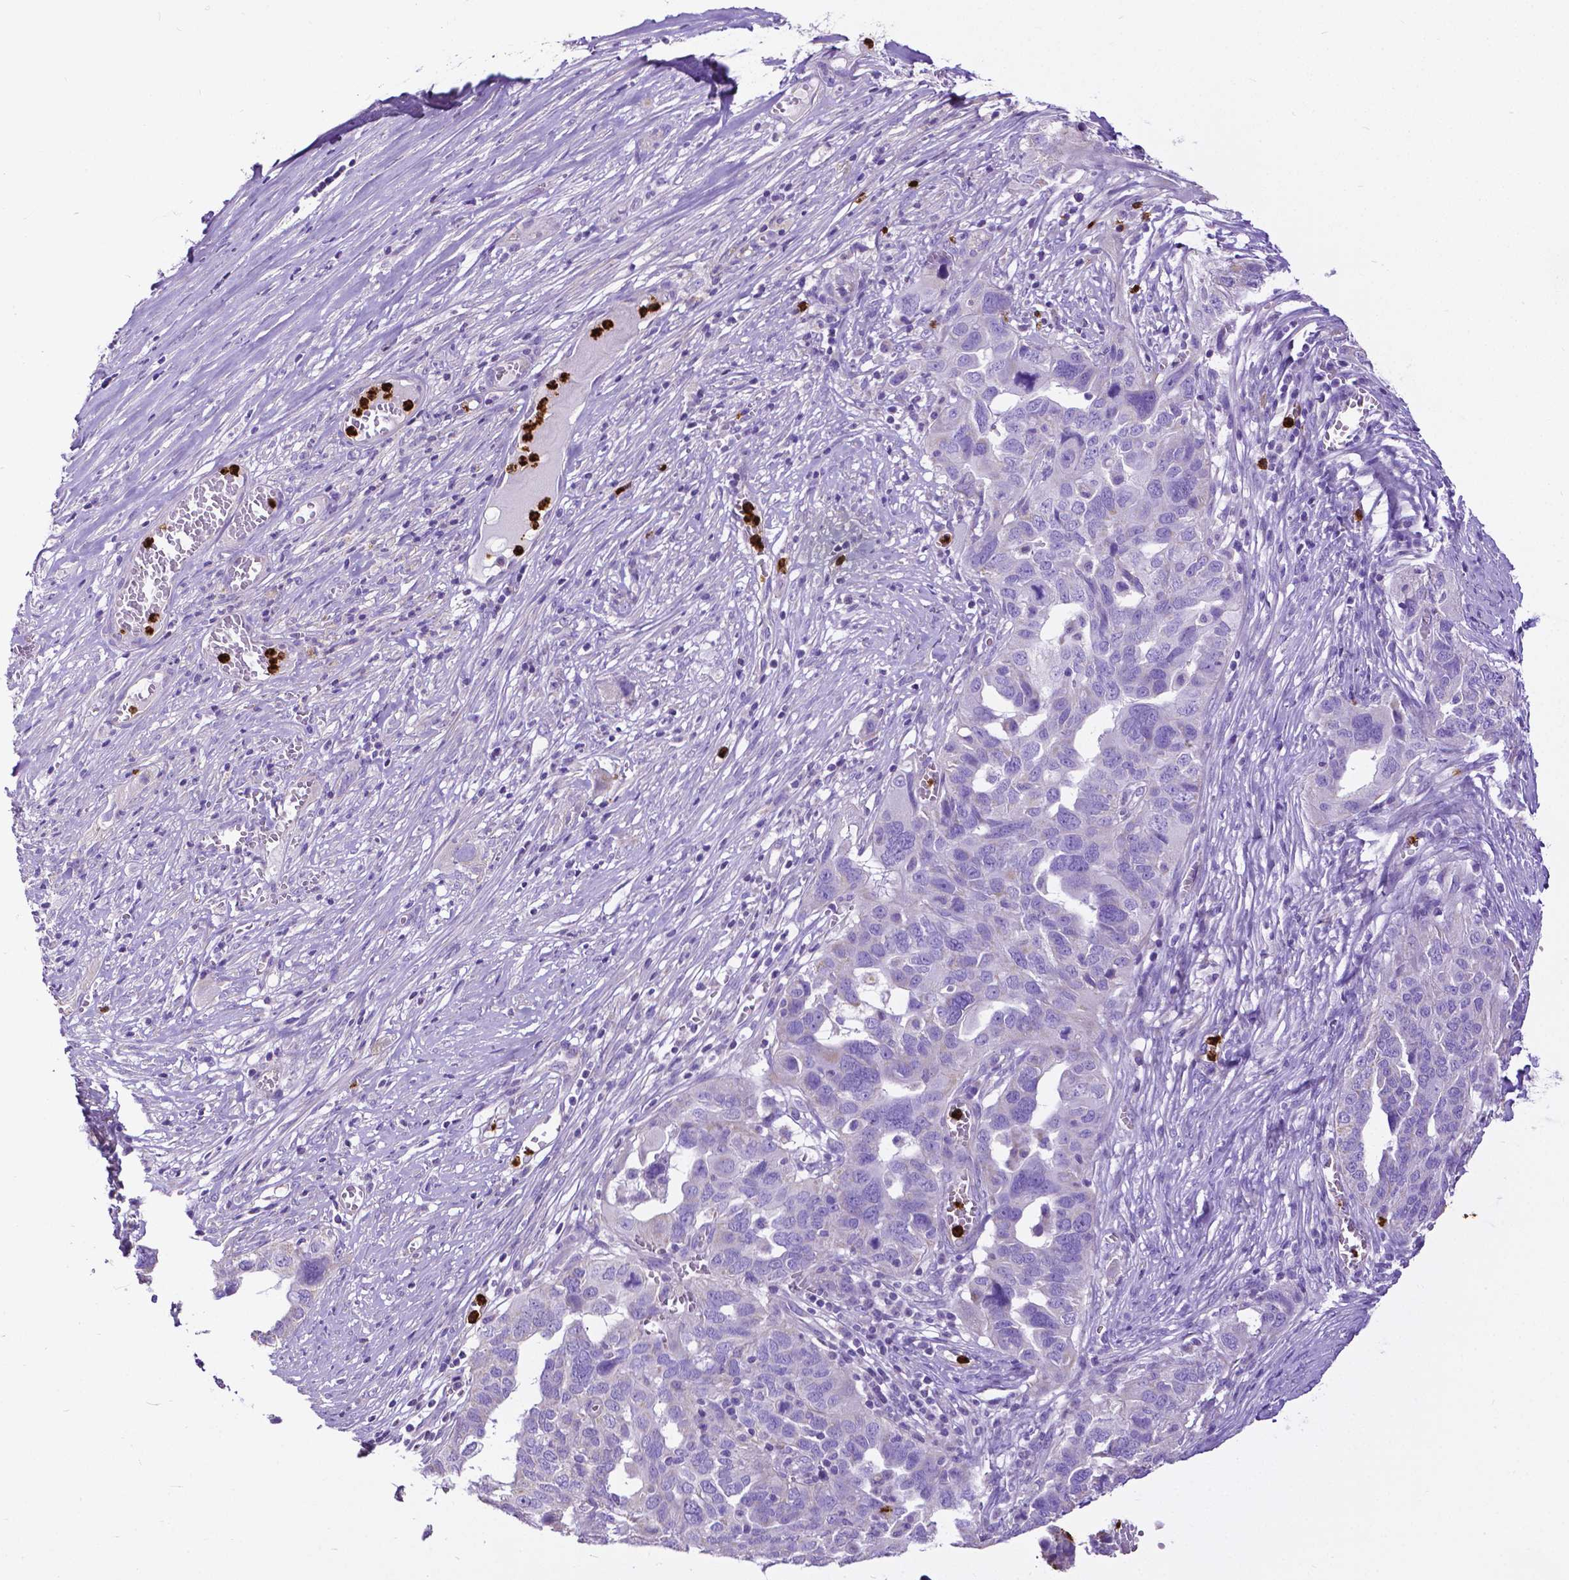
{"staining": {"intensity": "negative", "quantity": "none", "location": "none"}, "tissue": "ovarian cancer", "cell_type": "Tumor cells", "image_type": "cancer", "snomed": [{"axis": "morphology", "description": "Carcinoma, endometroid"}, {"axis": "topography", "description": "Soft tissue"}, {"axis": "topography", "description": "Ovary"}], "caption": "An immunohistochemistry photomicrograph of ovarian cancer (endometroid carcinoma) is shown. There is no staining in tumor cells of ovarian cancer (endometroid carcinoma). (Immunohistochemistry (ihc), brightfield microscopy, high magnification).", "gene": "MMP9", "patient": {"sex": "female", "age": 52}}